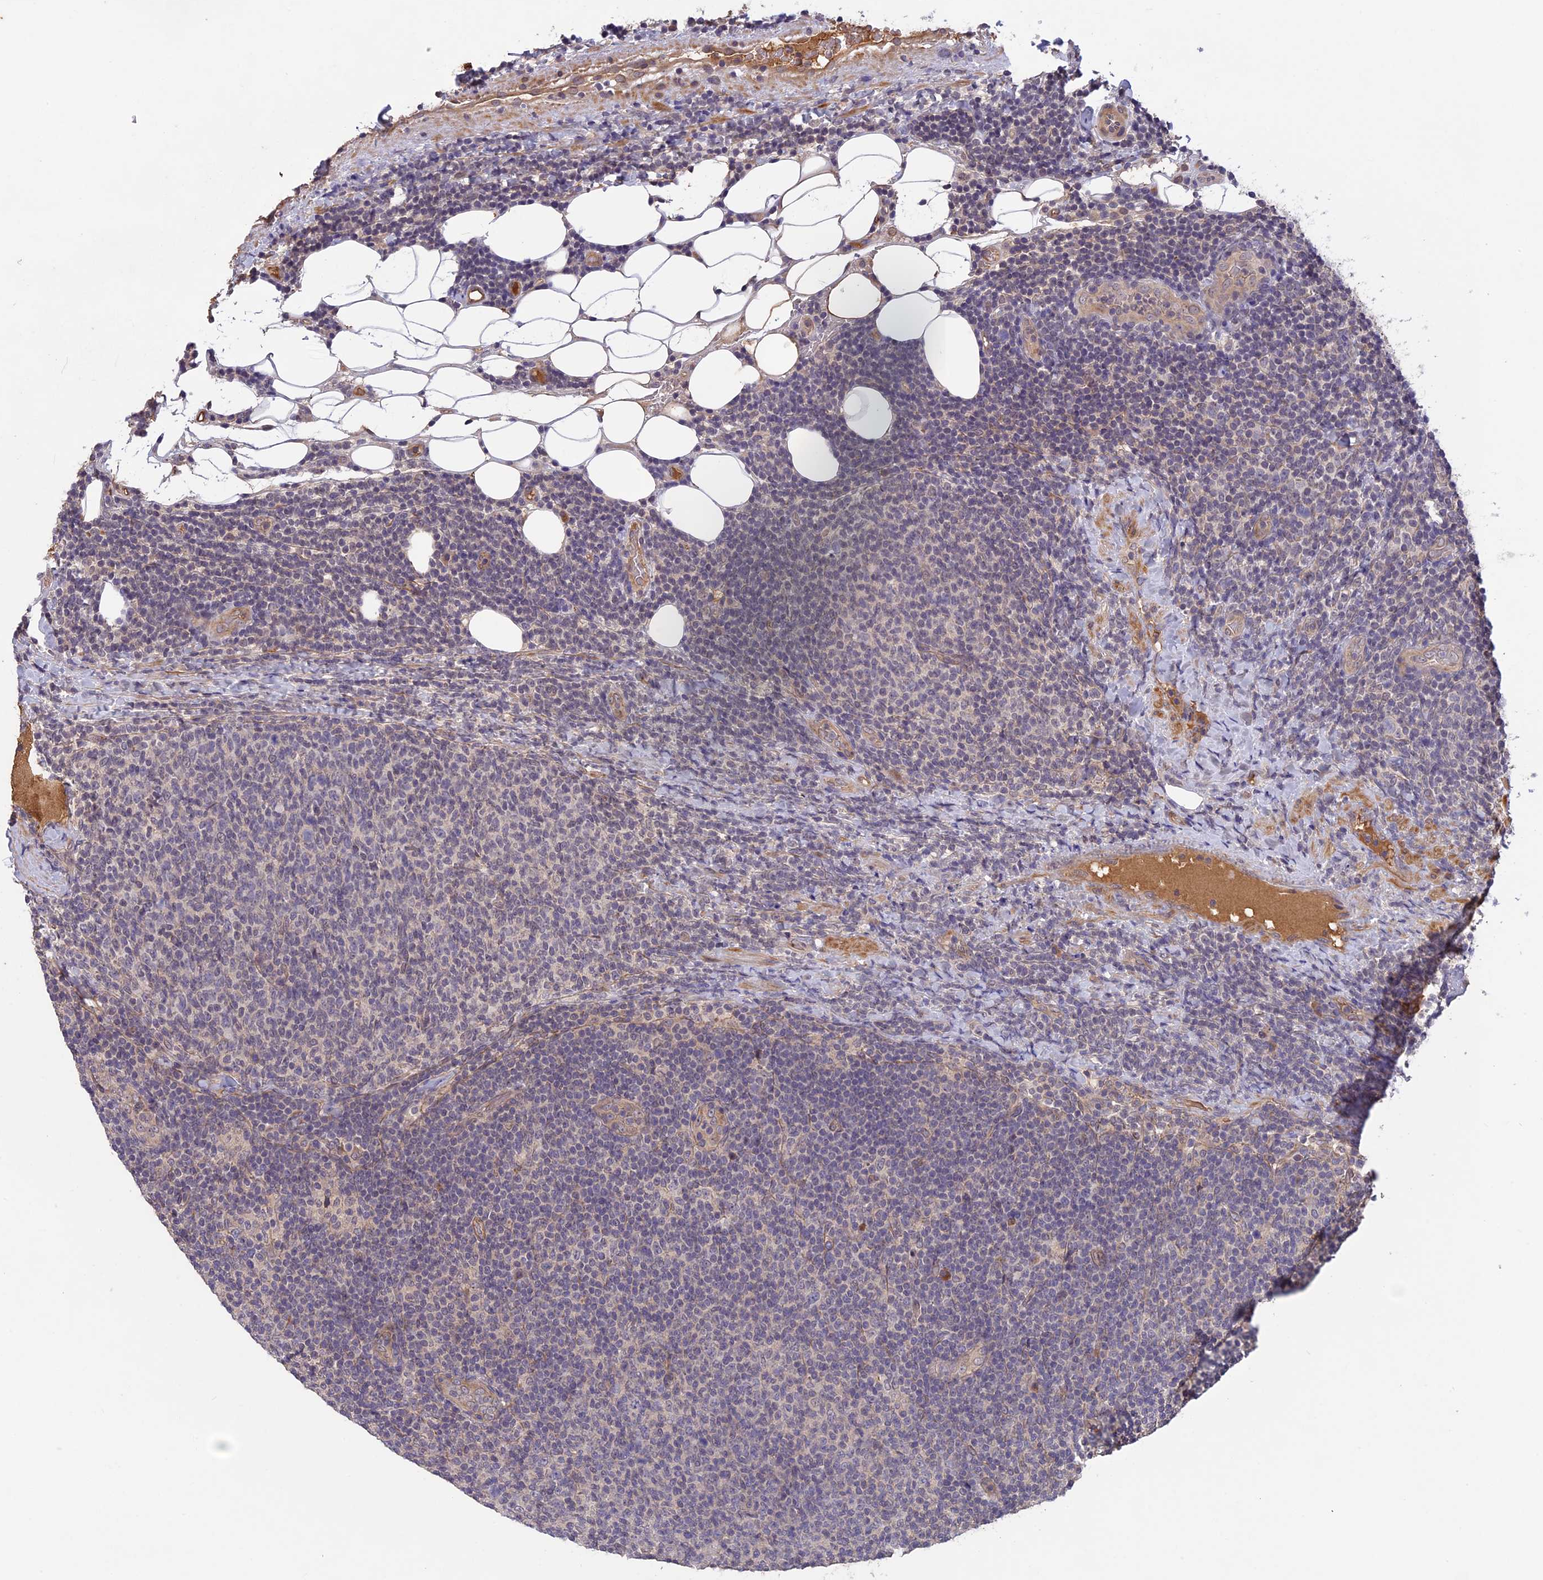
{"staining": {"intensity": "negative", "quantity": "none", "location": "none"}, "tissue": "lymphoma", "cell_type": "Tumor cells", "image_type": "cancer", "snomed": [{"axis": "morphology", "description": "Malignant lymphoma, non-Hodgkin's type, Low grade"}, {"axis": "topography", "description": "Lymph node"}], "caption": "This is a histopathology image of immunohistochemistry (IHC) staining of malignant lymphoma, non-Hodgkin's type (low-grade), which shows no positivity in tumor cells.", "gene": "ADO", "patient": {"sex": "male", "age": 66}}